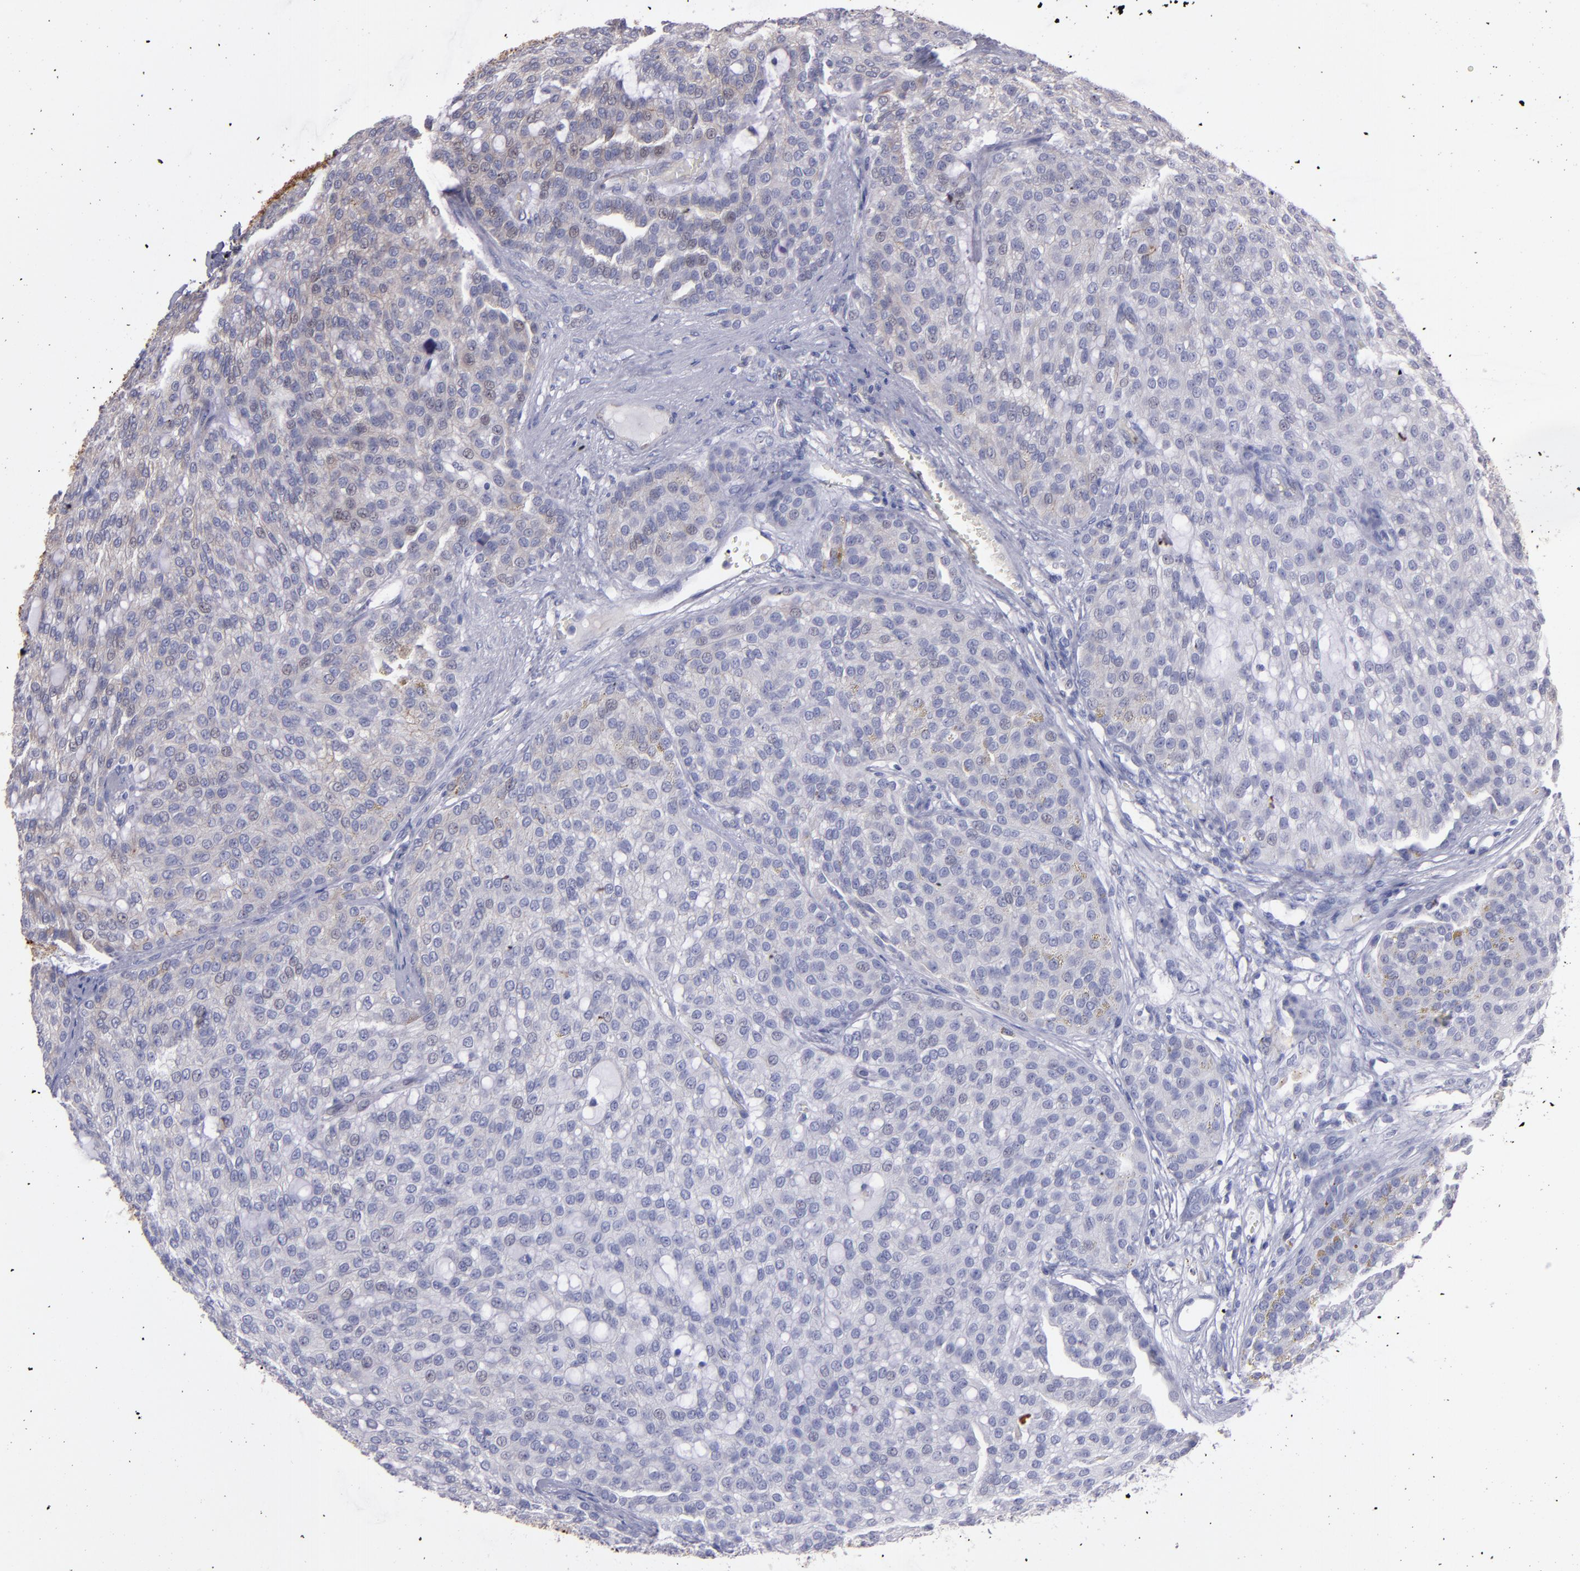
{"staining": {"intensity": "weak", "quantity": ">75%", "location": "cytoplasmic/membranous"}, "tissue": "renal cancer", "cell_type": "Tumor cells", "image_type": "cancer", "snomed": [{"axis": "morphology", "description": "Adenocarcinoma, NOS"}, {"axis": "topography", "description": "Kidney"}], "caption": "Protein staining displays weak cytoplasmic/membranous expression in approximately >75% of tumor cells in renal cancer.", "gene": "IFIH1", "patient": {"sex": "male", "age": 63}}